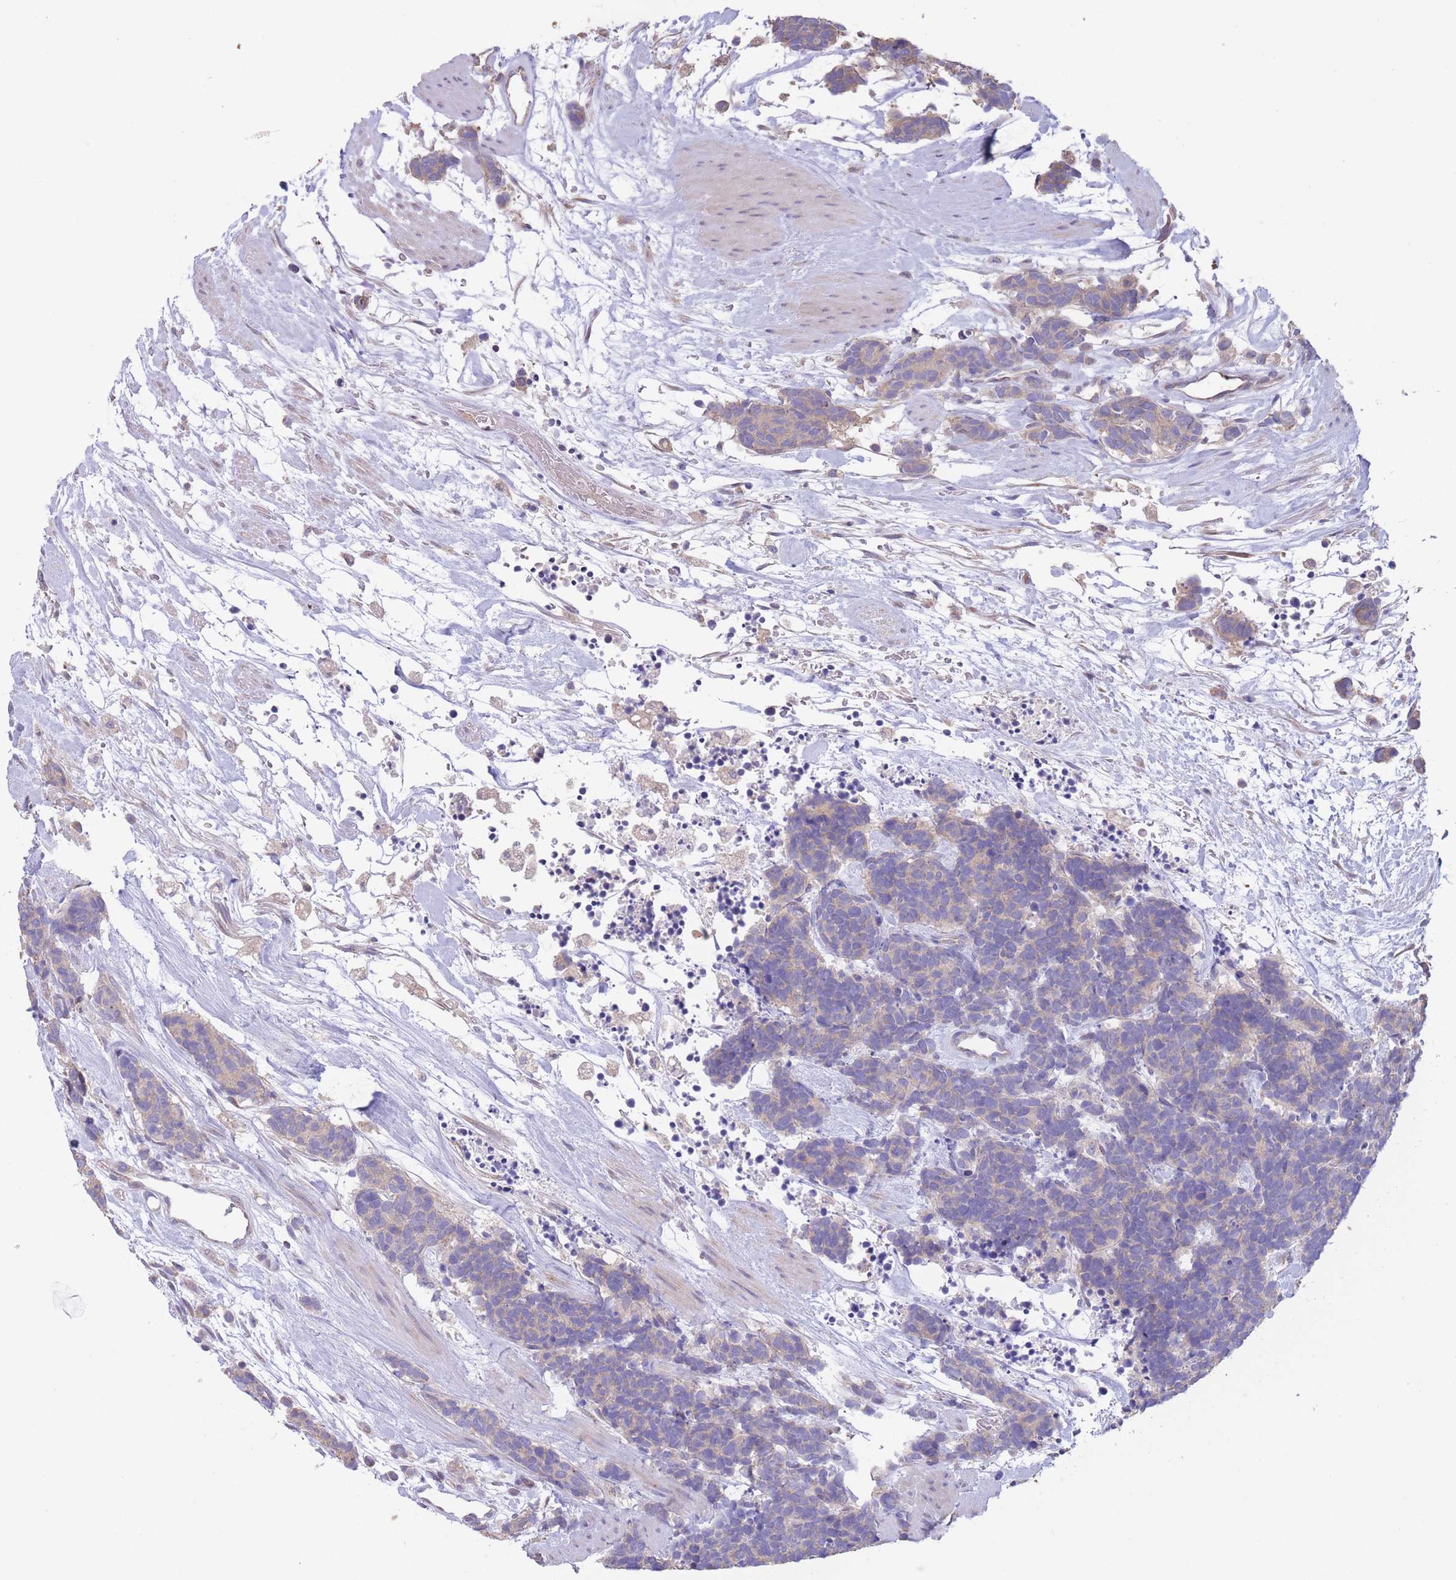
{"staining": {"intensity": "weak", "quantity": "25%-75%", "location": "cytoplasmic/membranous"}, "tissue": "carcinoid", "cell_type": "Tumor cells", "image_type": "cancer", "snomed": [{"axis": "morphology", "description": "Carcinoma, NOS"}, {"axis": "morphology", "description": "Carcinoid, malignant, NOS"}, {"axis": "topography", "description": "Prostate"}], "caption": "Brown immunohistochemical staining in human malignant carcinoid demonstrates weak cytoplasmic/membranous positivity in about 25%-75% of tumor cells.", "gene": "ALS2CL", "patient": {"sex": "male", "age": 57}}